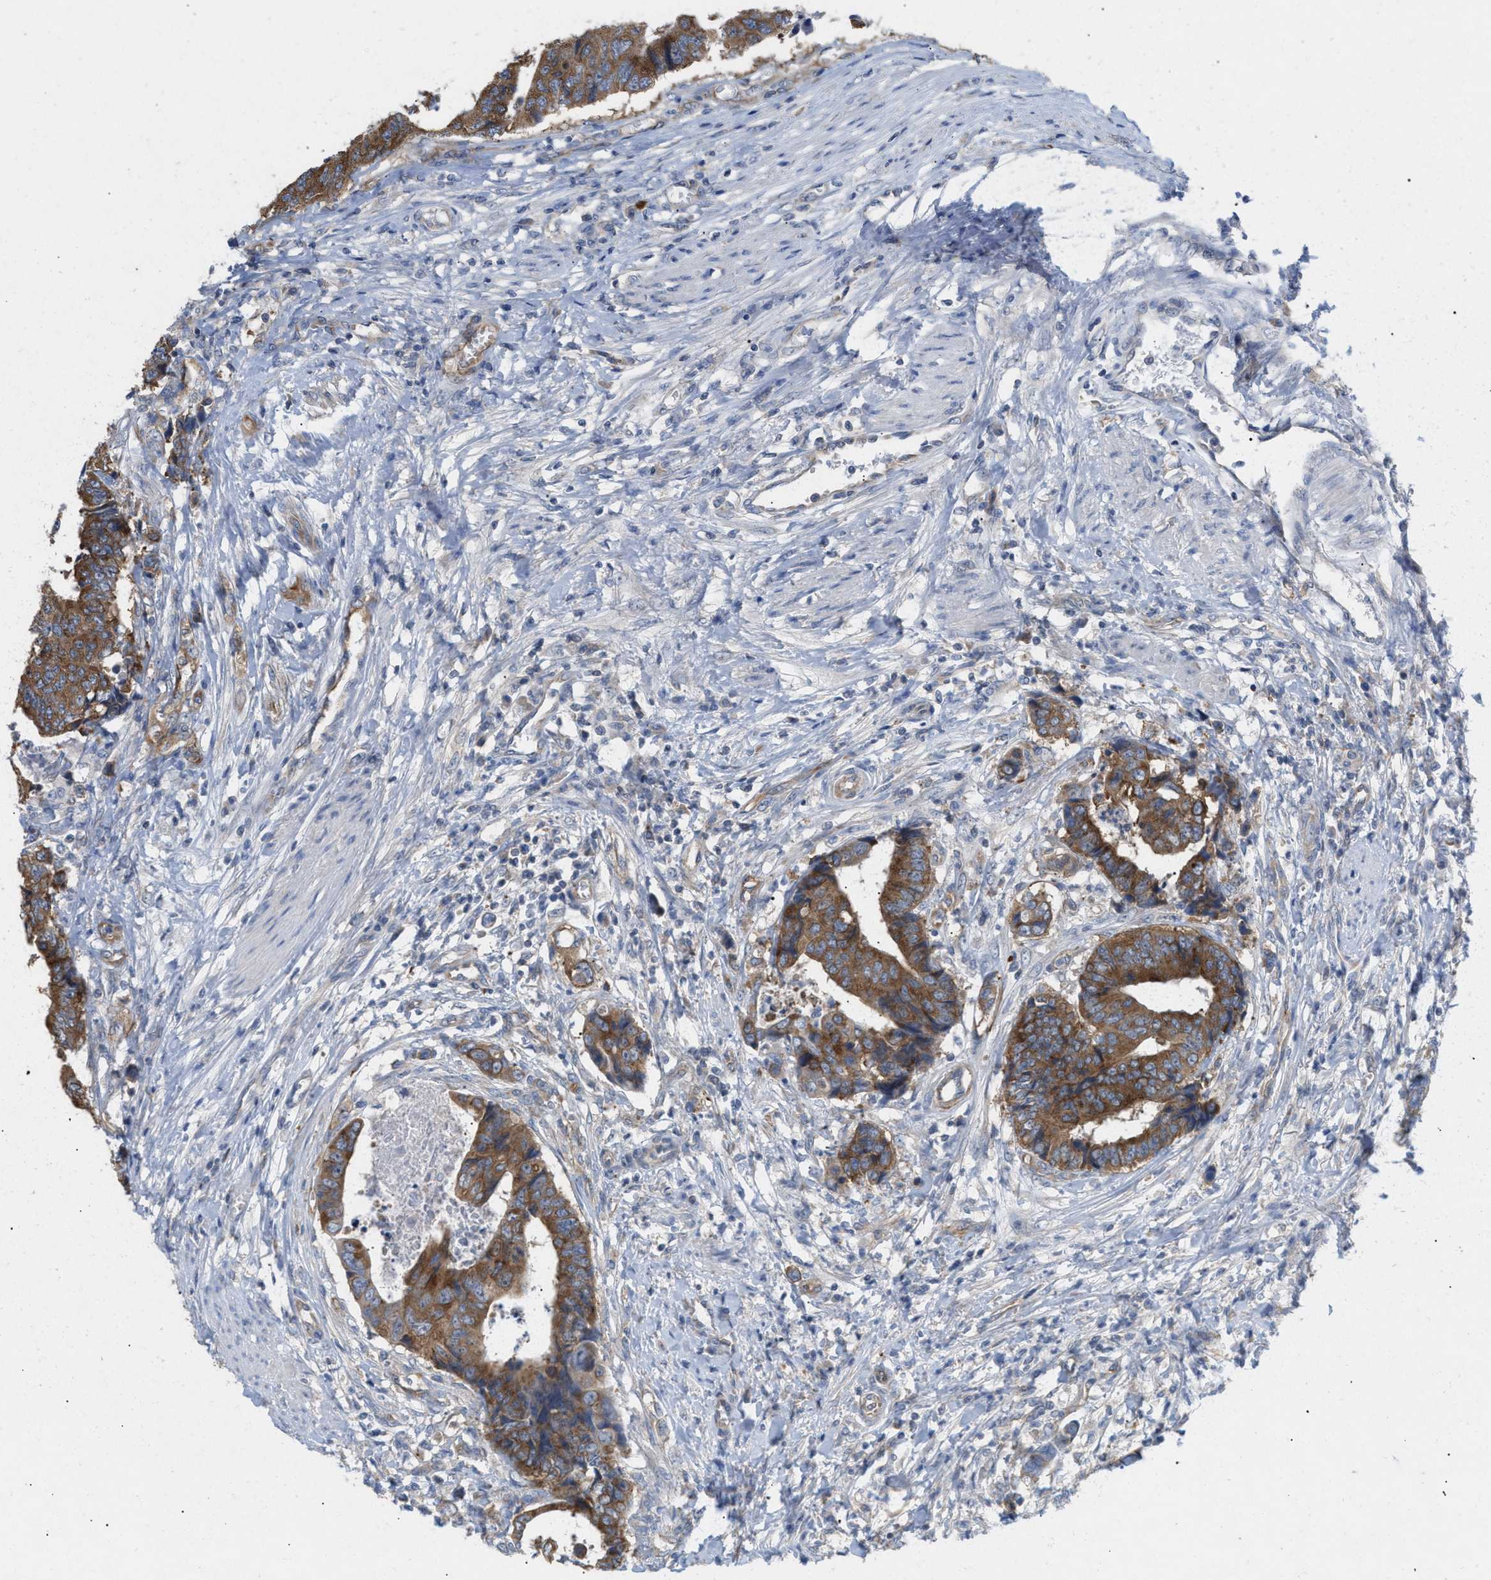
{"staining": {"intensity": "strong", "quantity": ">75%", "location": "cytoplasmic/membranous"}, "tissue": "colorectal cancer", "cell_type": "Tumor cells", "image_type": "cancer", "snomed": [{"axis": "morphology", "description": "Adenocarcinoma, NOS"}, {"axis": "topography", "description": "Rectum"}], "caption": "Colorectal cancer stained for a protein (brown) exhibits strong cytoplasmic/membranous positive expression in about >75% of tumor cells.", "gene": "UBAP2", "patient": {"sex": "male", "age": 84}}